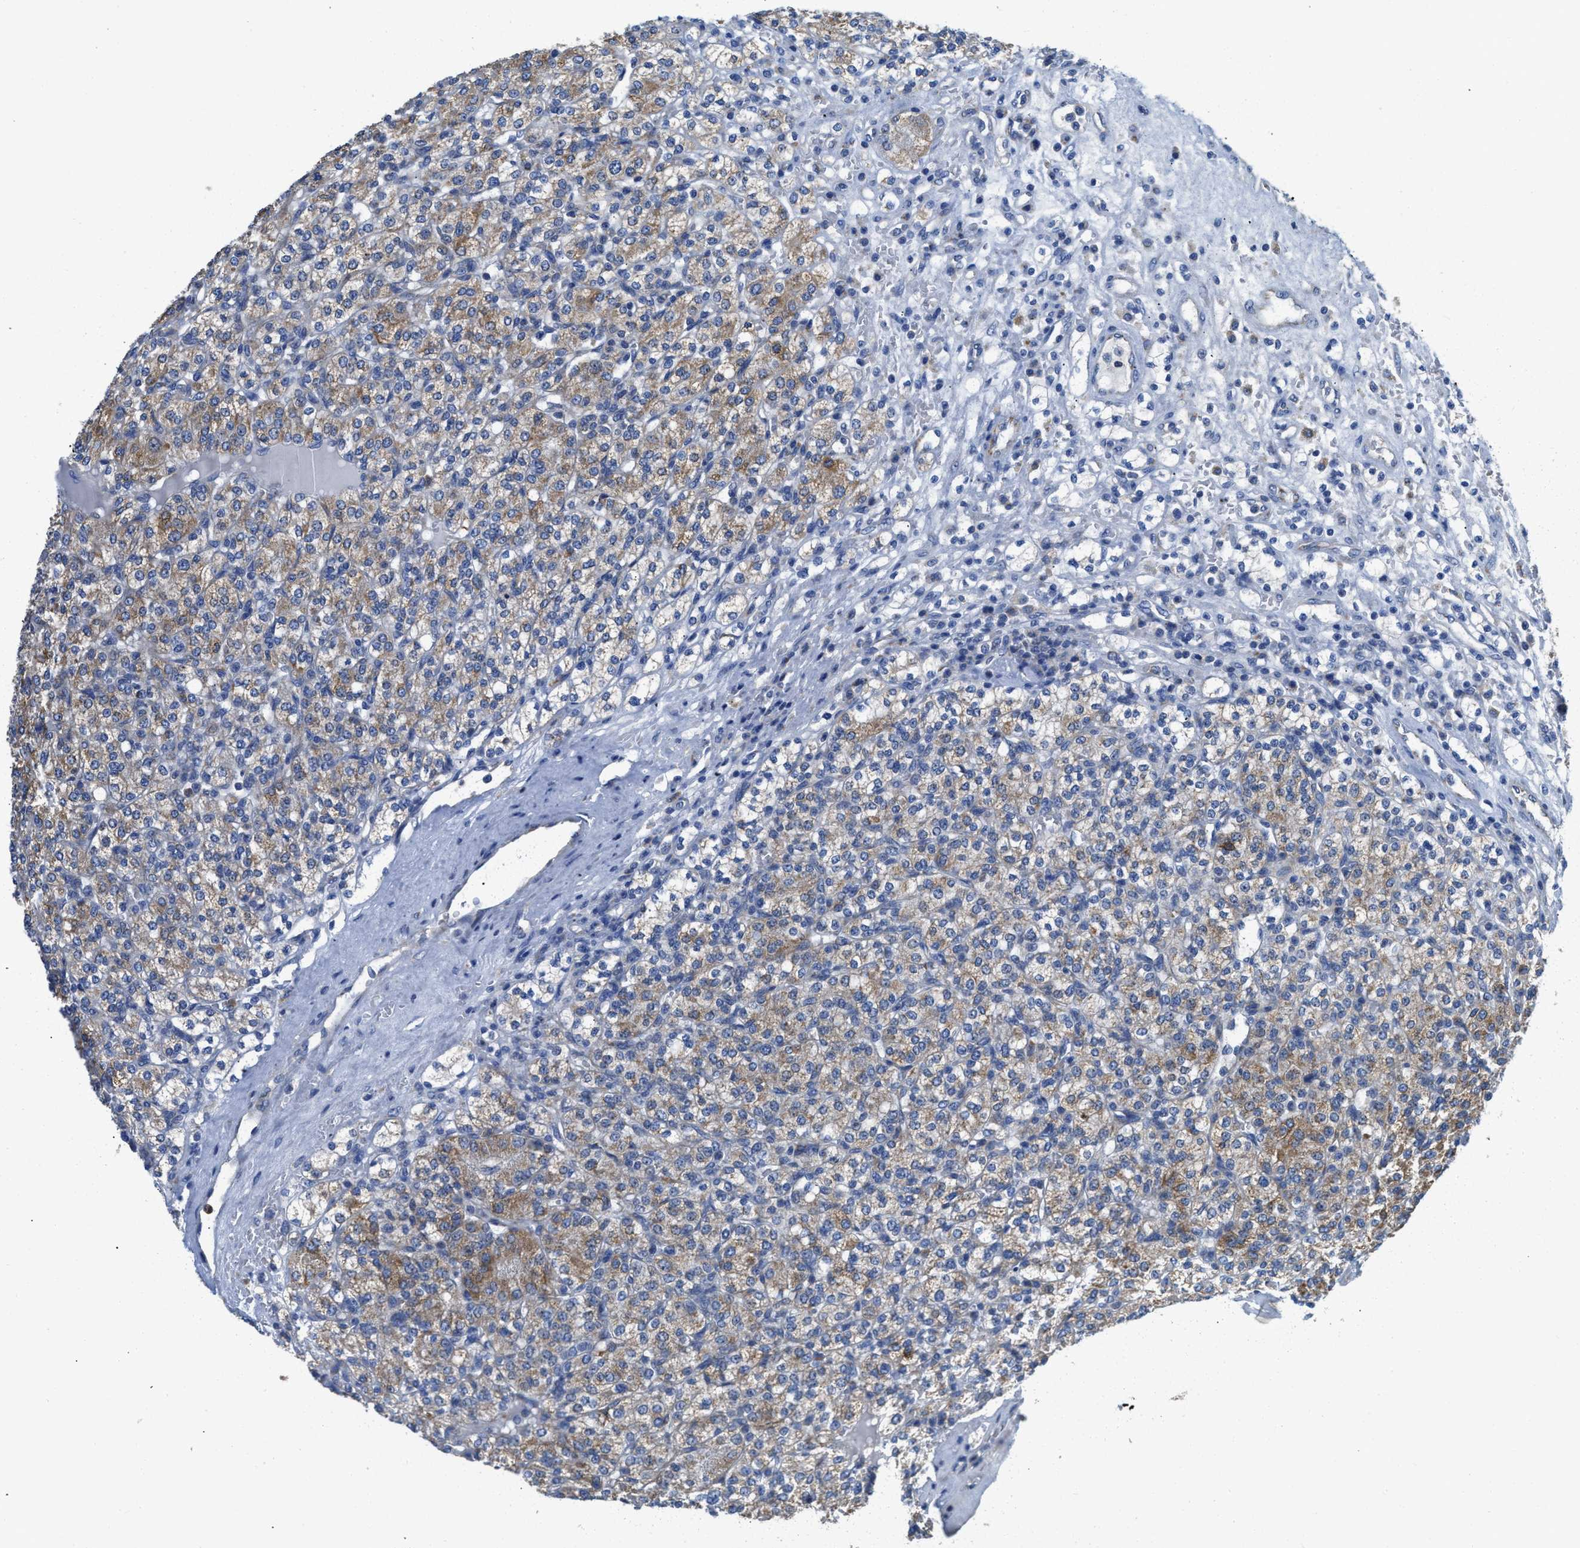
{"staining": {"intensity": "weak", "quantity": ">75%", "location": "cytoplasmic/membranous"}, "tissue": "renal cancer", "cell_type": "Tumor cells", "image_type": "cancer", "snomed": [{"axis": "morphology", "description": "Adenocarcinoma, NOS"}, {"axis": "topography", "description": "Kidney"}], "caption": "Immunohistochemical staining of human adenocarcinoma (renal) shows low levels of weak cytoplasmic/membranous expression in approximately >75% of tumor cells. The protein is shown in brown color, while the nuclei are stained blue.", "gene": "SLC25A13", "patient": {"sex": "male", "age": 77}}